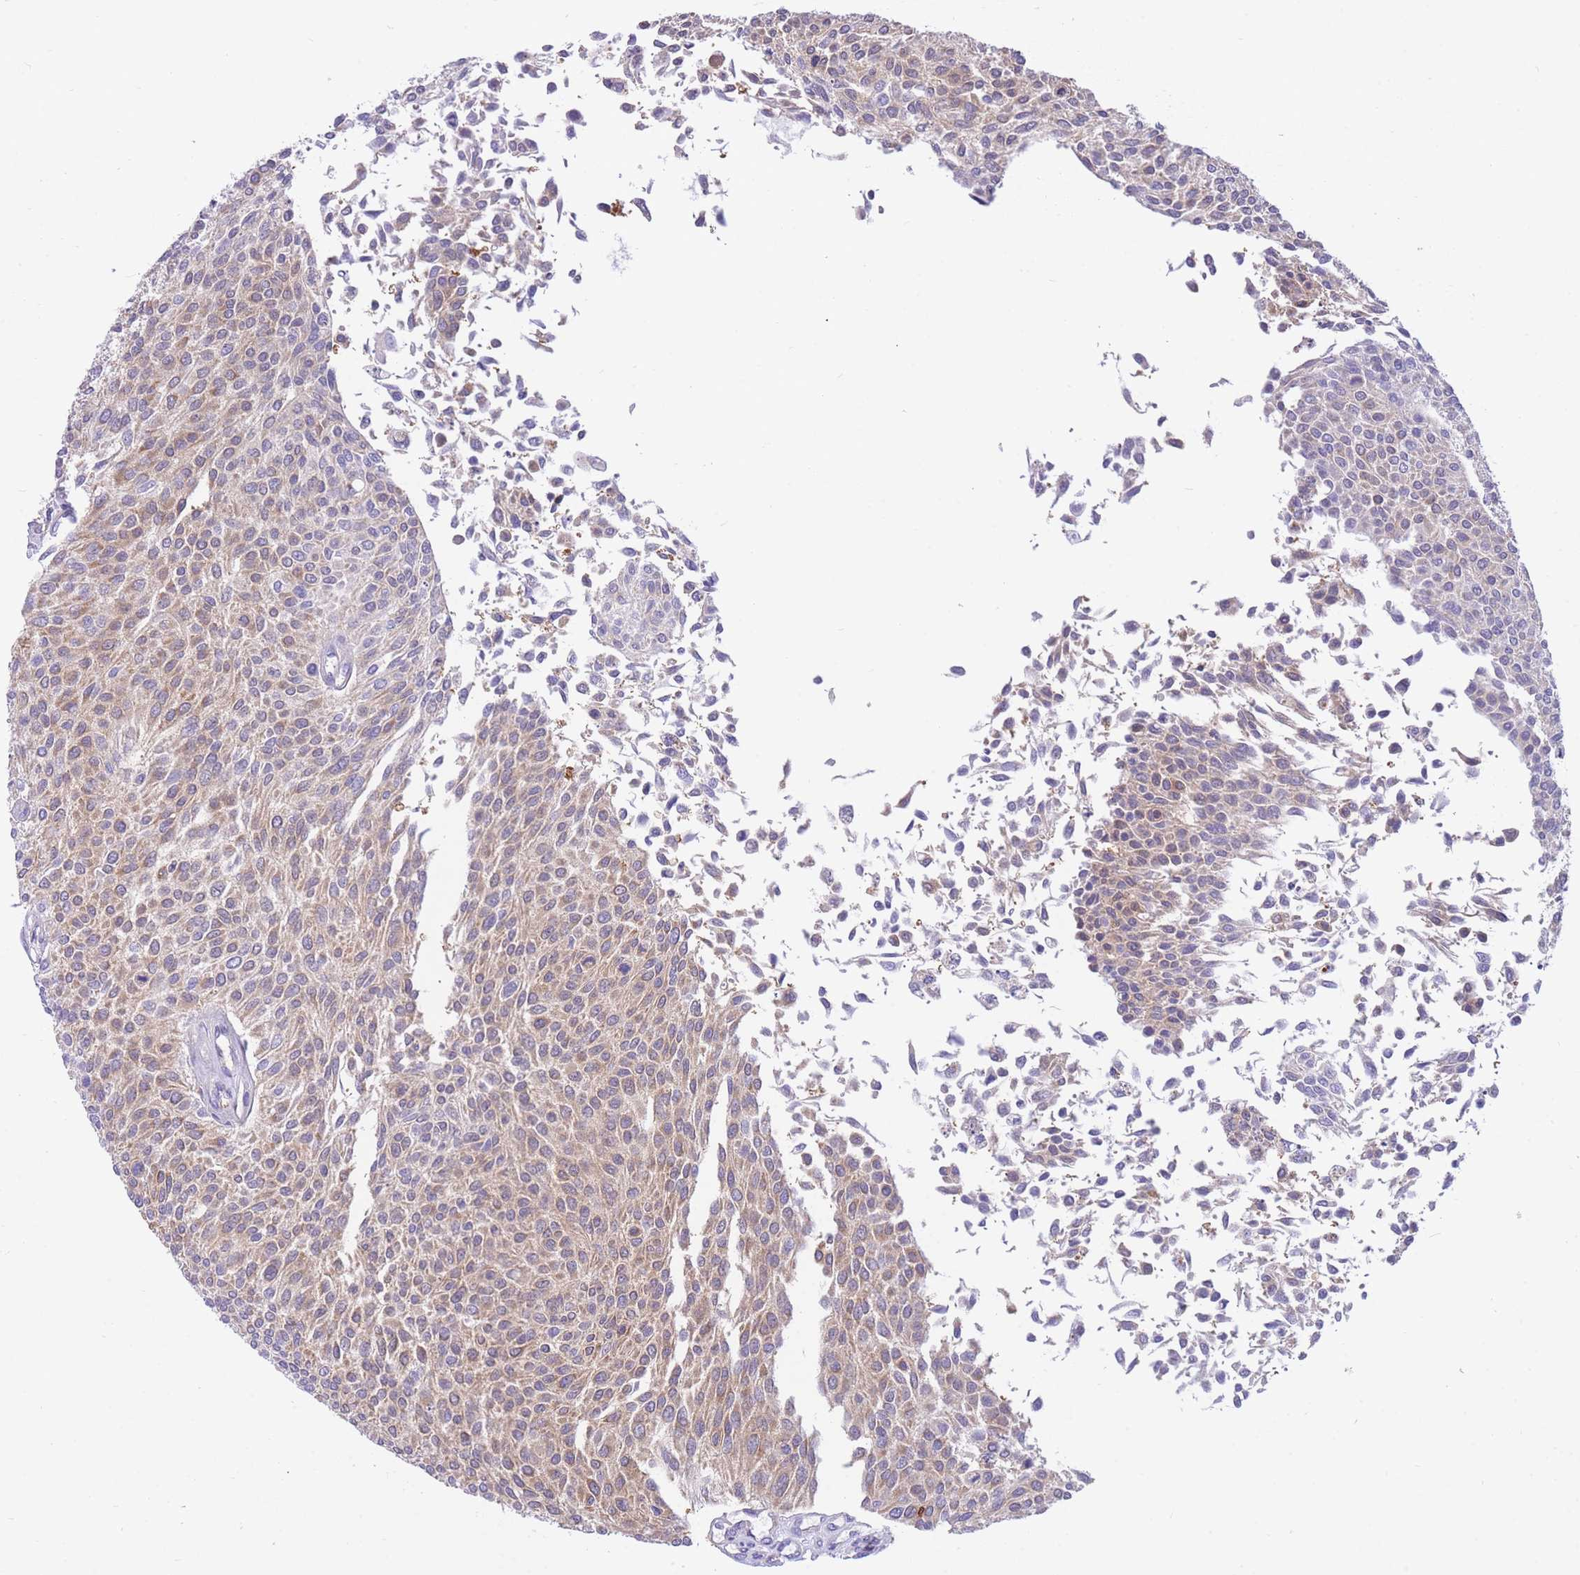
{"staining": {"intensity": "weak", "quantity": "25%-75%", "location": "cytoplasmic/membranous"}, "tissue": "urothelial cancer", "cell_type": "Tumor cells", "image_type": "cancer", "snomed": [{"axis": "morphology", "description": "Urothelial carcinoma, NOS"}, {"axis": "topography", "description": "Urinary bladder"}], "caption": "Urothelial cancer stained with DAB (3,3'-diaminobenzidine) immunohistochemistry exhibits low levels of weak cytoplasmic/membranous positivity in about 25%-75% of tumor cells.", "gene": "NAMPT", "patient": {"sex": "male", "age": 55}}